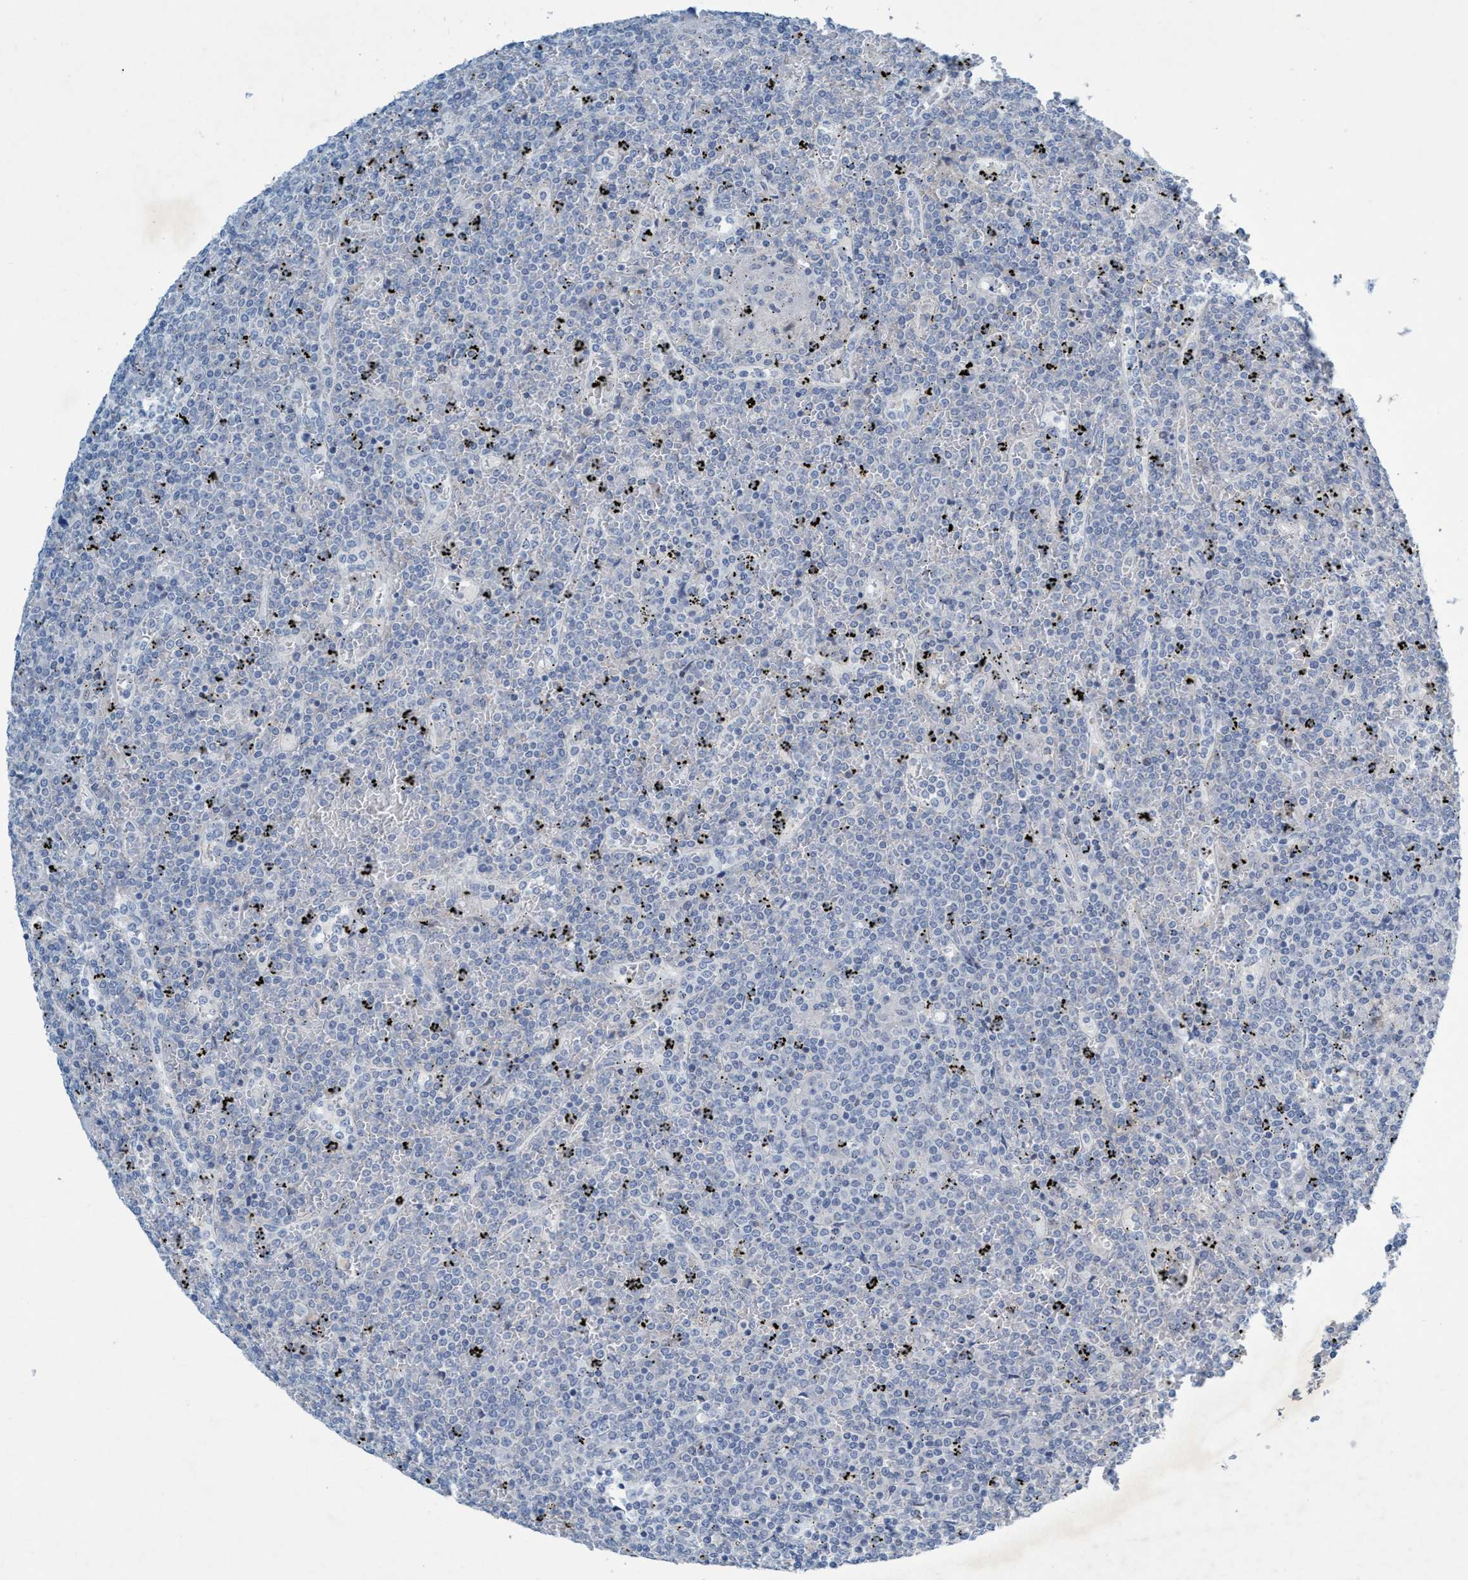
{"staining": {"intensity": "negative", "quantity": "none", "location": "none"}, "tissue": "lymphoma", "cell_type": "Tumor cells", "image_type": "cancer", "snomed": [{"axis": "morphology", "description": "Malignant lymphoma, non-Hodgkin's type, Low grade"}, {"axis": "topography", "description": "Spleen"}], "caption": "Malignant lymphoma, non-Hodgkin's type (low-grade) was stained to show a protein in brown. There is no significant positivity in tumor cells.", "gene": "RNF208", "patient": {"sex": "female", "age": 19}}